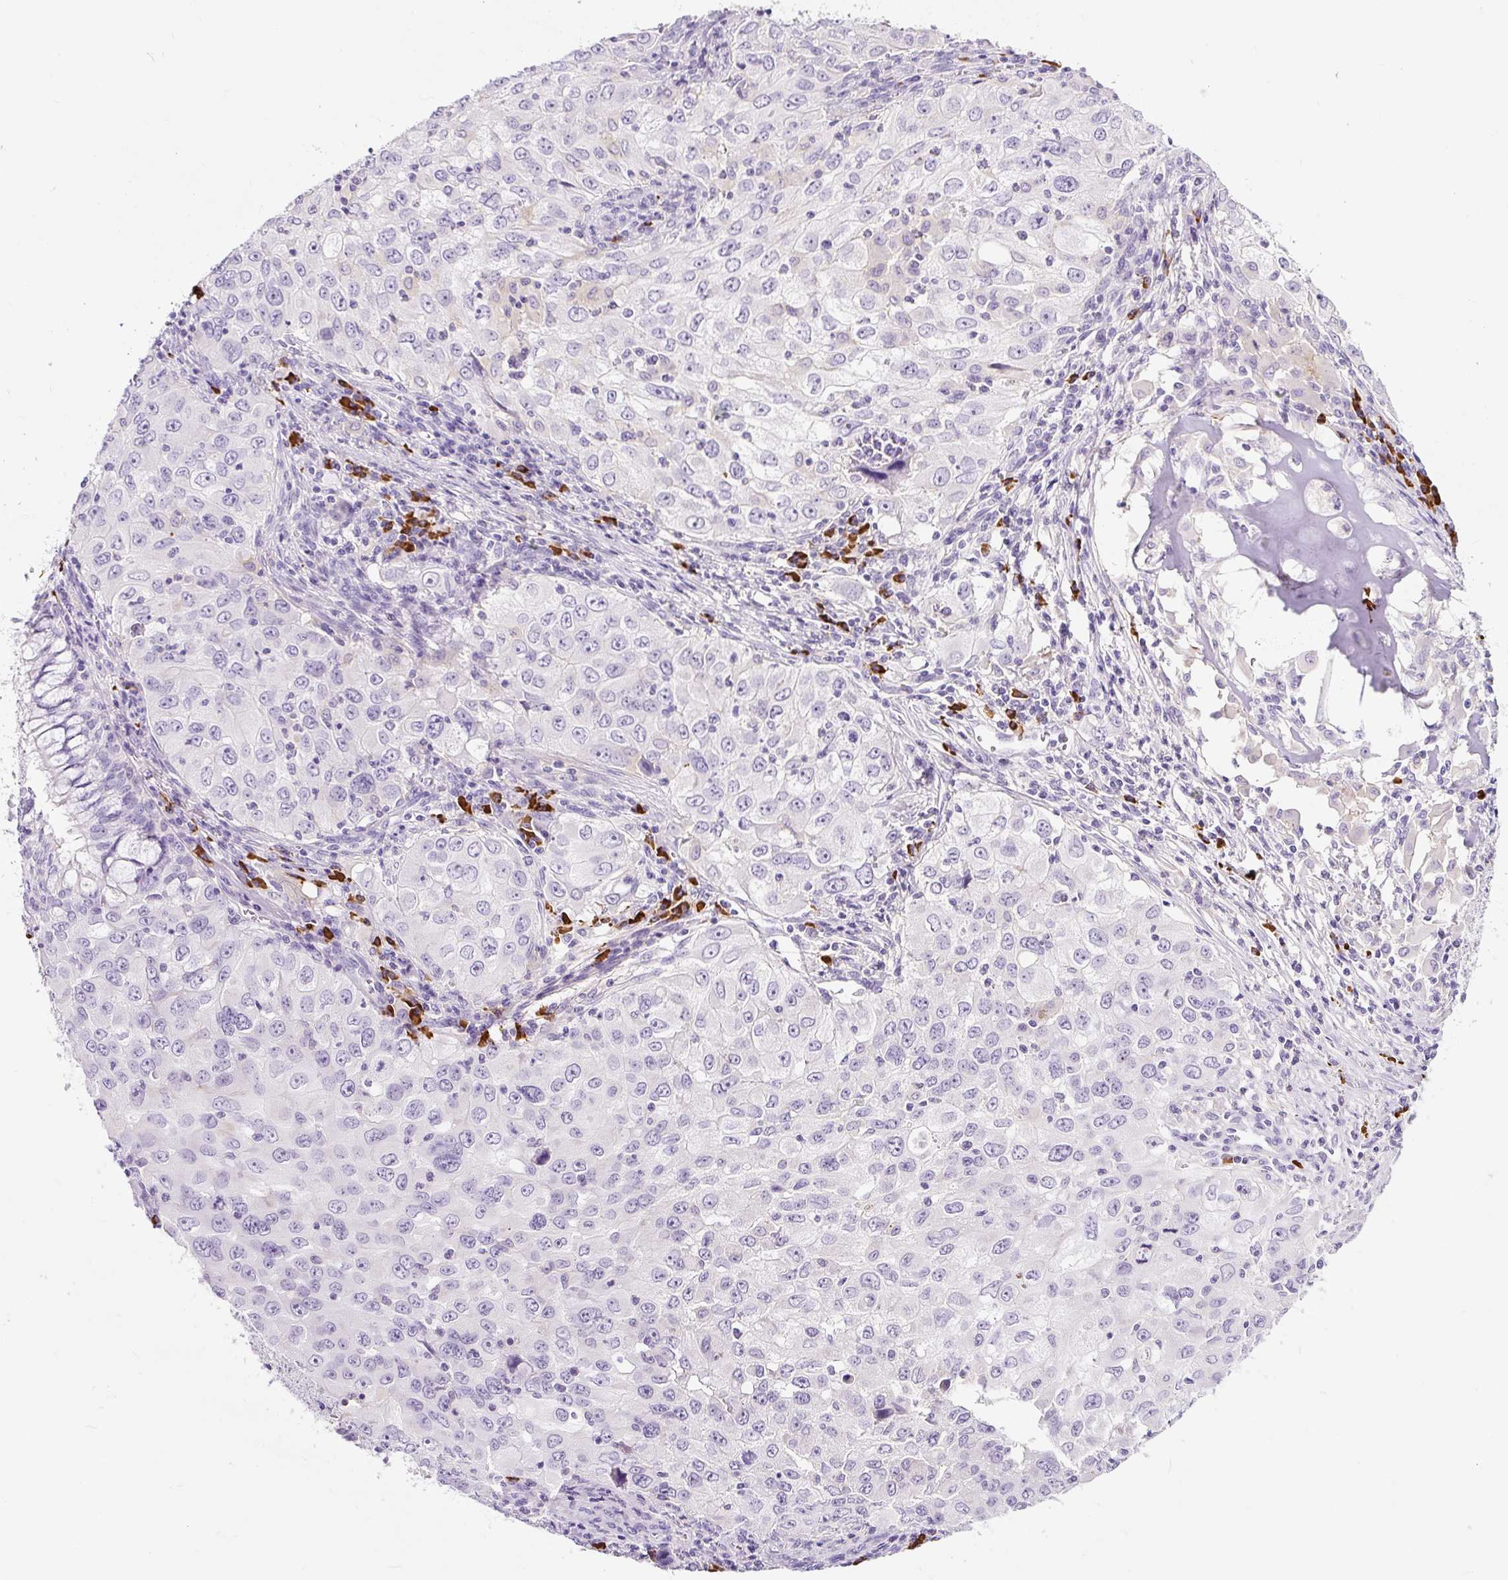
{"staining": {"intensity": "negative", "quantity": "none", "location": "none"}, "tissue": "lung cancer", "cell_type": "Tumor cells", "image_type": "cancer", "snomed": [{"axis": "morphology", "description": "Adenocarcinoma, NOS"}, {"axis": "morphology", "description": "Adenocarcinoma, metastatic, NOS"}, {"axis": "topography", "description": "Lymph node"}, {"axis": "topography", "description": "Lung"}], "caption": "Protein analysis of lung cancer exhibits no significant expression in tumor cells.", "gene": "RNF212B", "patient": {"sex": "female", "age": 42}}